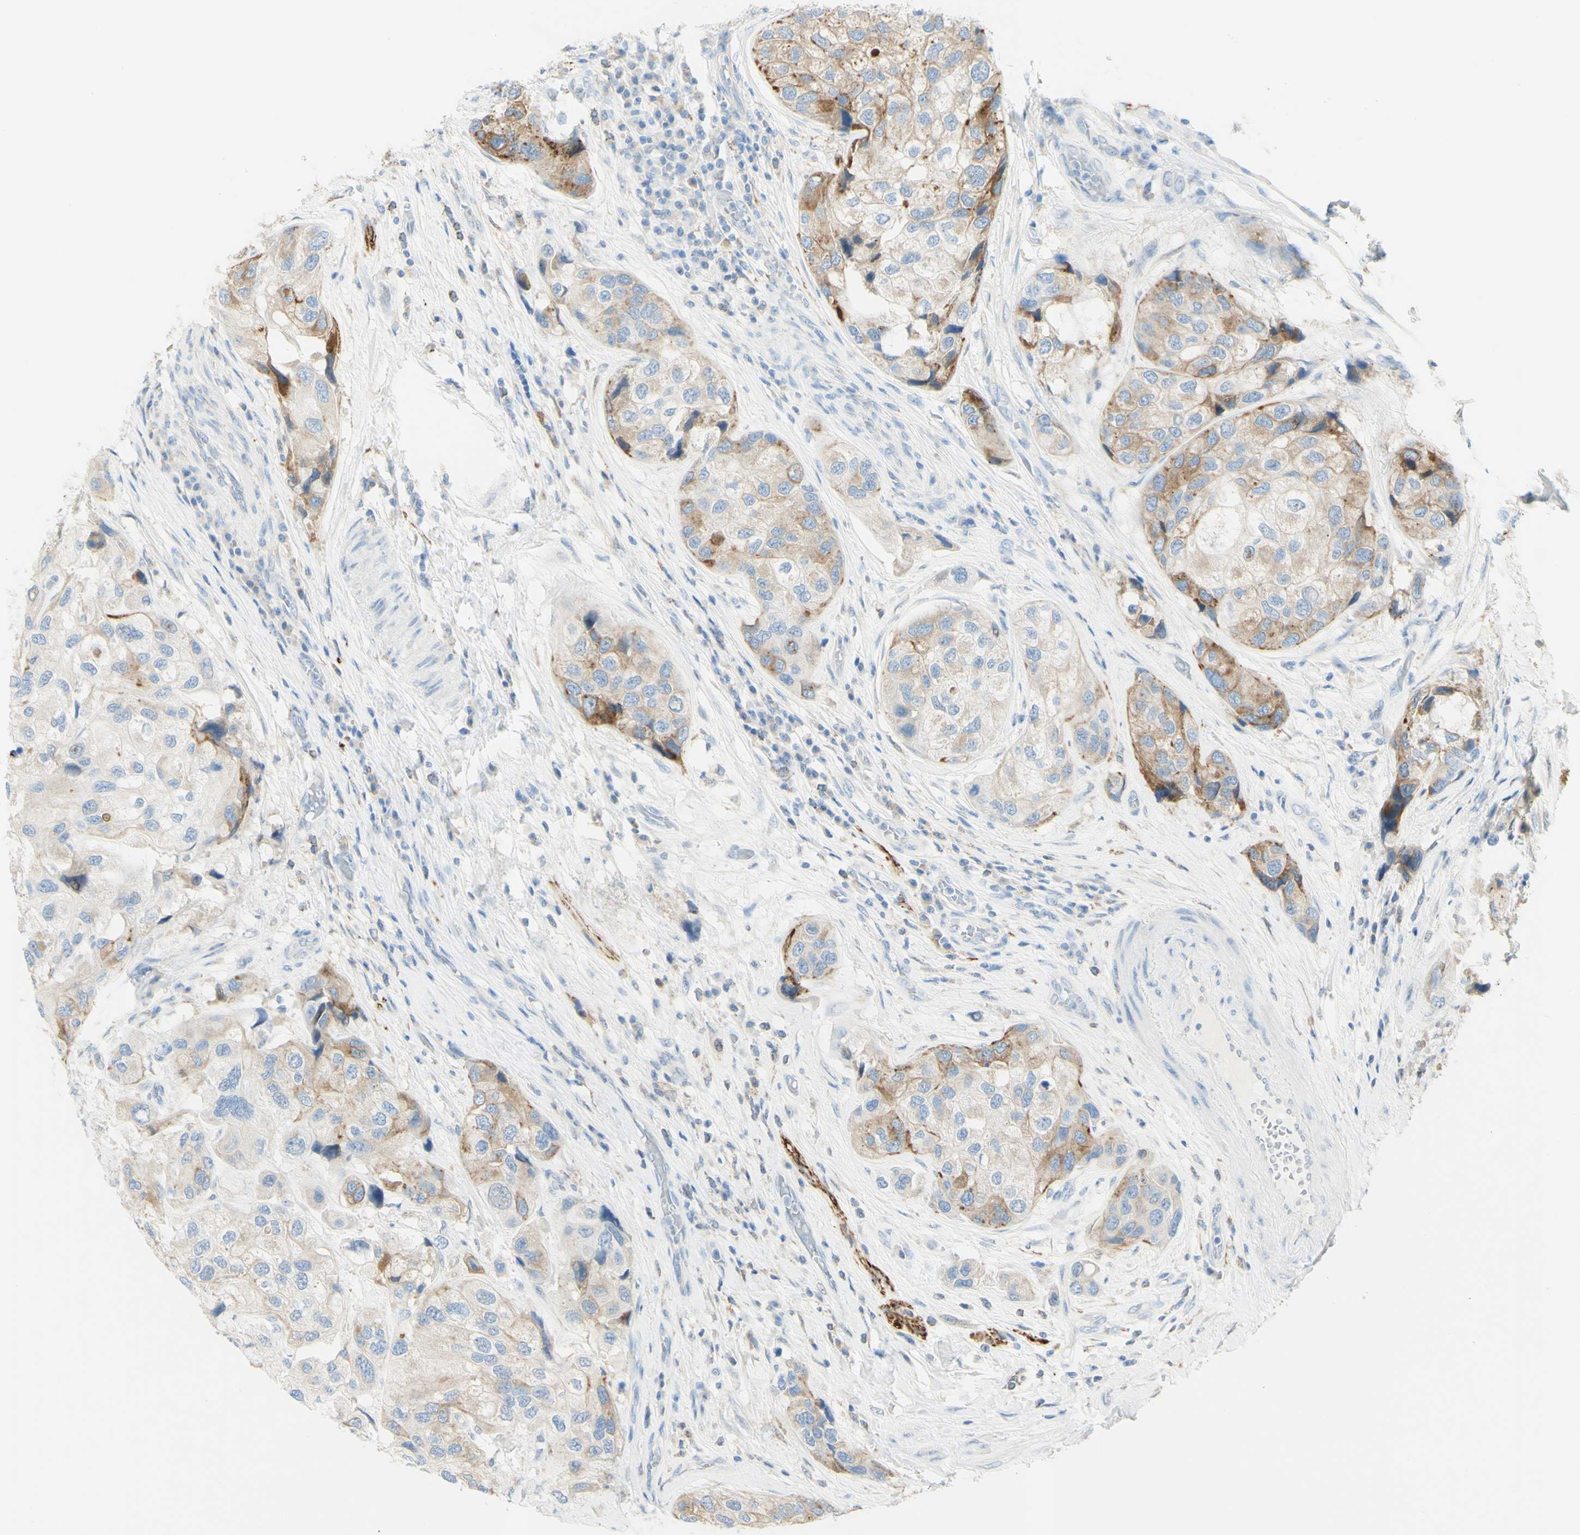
{"staining": {"intensity": "weak", "quantity": "<25%", "location": "cytoplasmic/membranous"}, "tissue": "urothelial cancer", "cell_type": "Tumor cells", "image_type": "cancer", "snomed": [{"axis": "morphology", "description": "Urothelial carcinoma, High grade"}, {"axis": "topography", "description": "Urinary bladder"}], "caption": "Immunohistochemical staining of human urothelial cancer shows no significant expression in tumor cells.", "gene": "TSPAN1", "patient": {"sex": "female", "age": 64}}